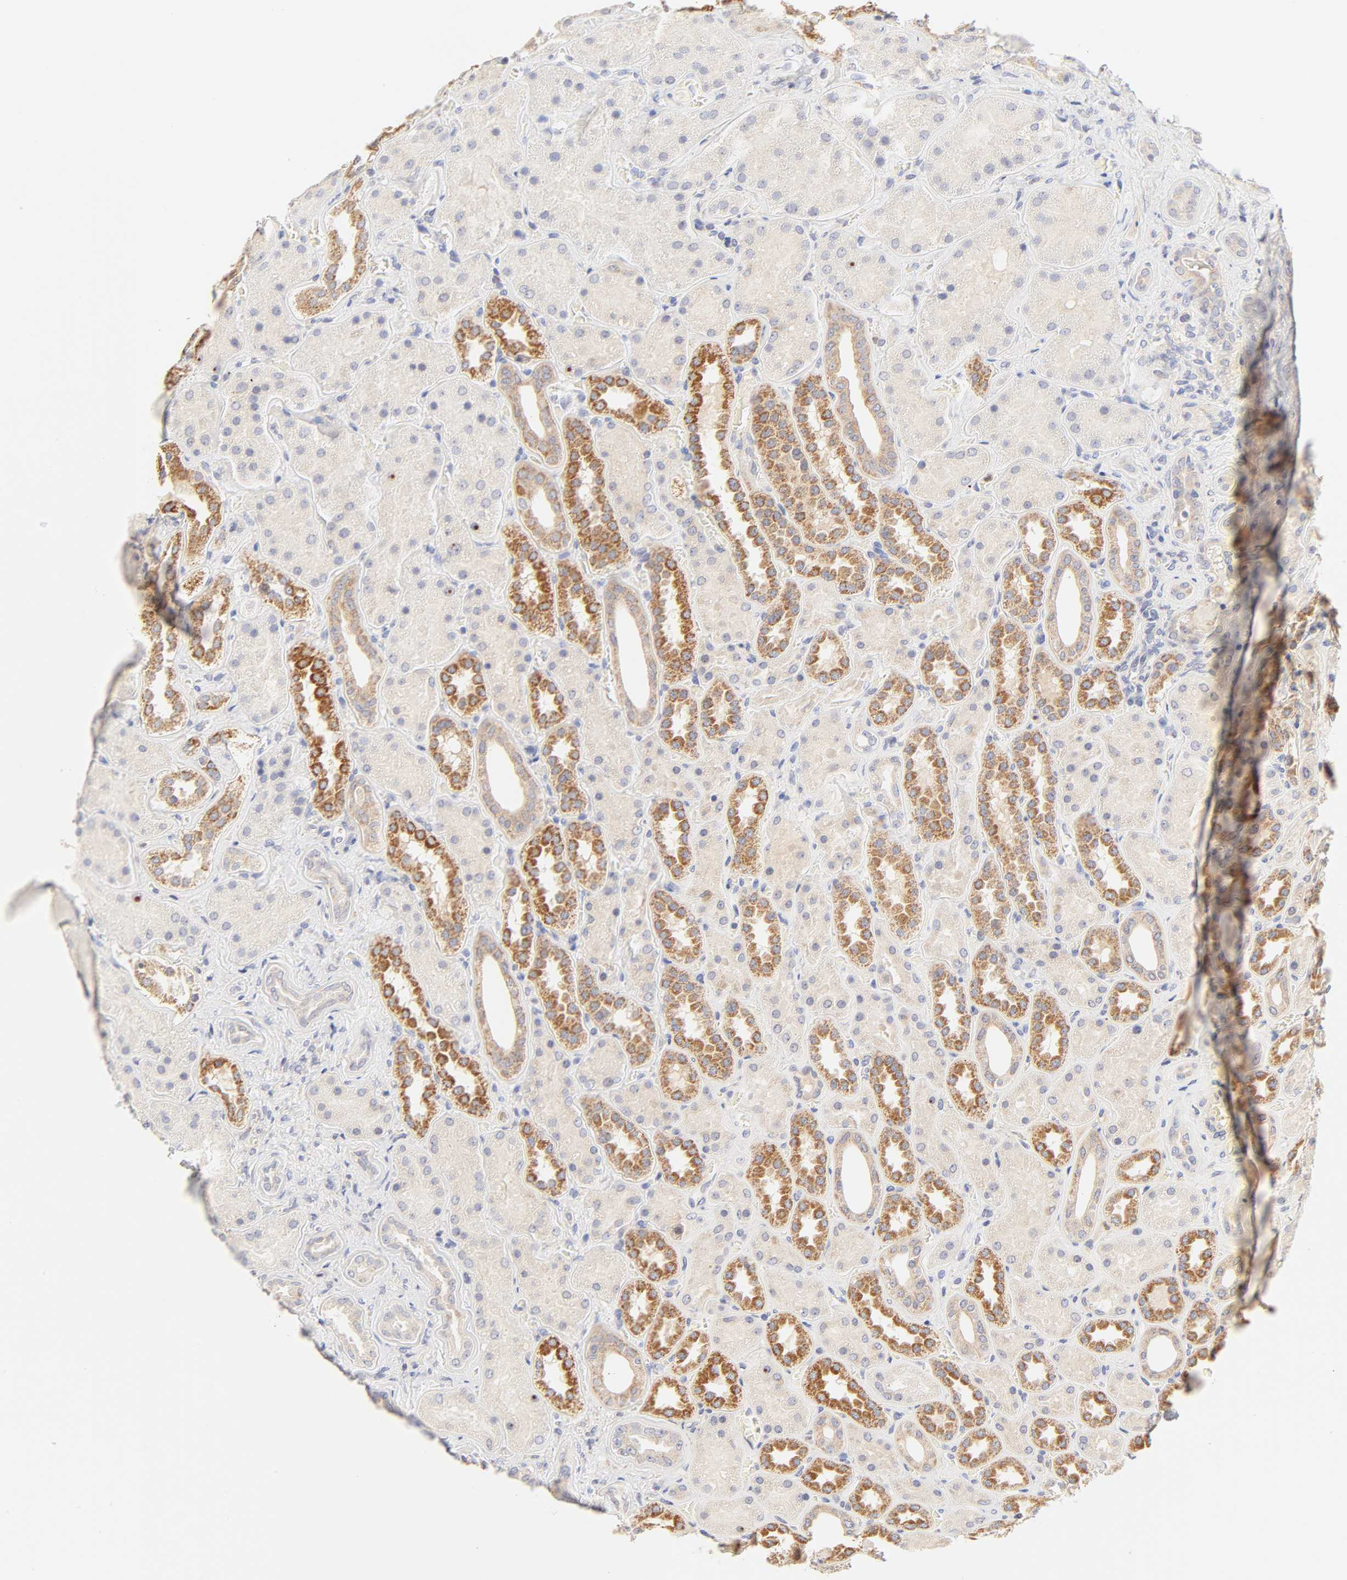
{"staining": {"intensity": "negative", "quantity": "none", "location": "none"}, "tissue": "kidney", "cell_type": "Cells in glomeruli", "image_type": "normal", "snomed": [{"axis": "morphology", "description": "Normal tissue, NOS"}, {"axis": "topography", "description": "Kidney"}], "caption": "The histopathology image shows no staining of cells in glomeruli in normal kidney.", "gene": "MTERF2", "patient": {"sex": "male", "age": 28}}